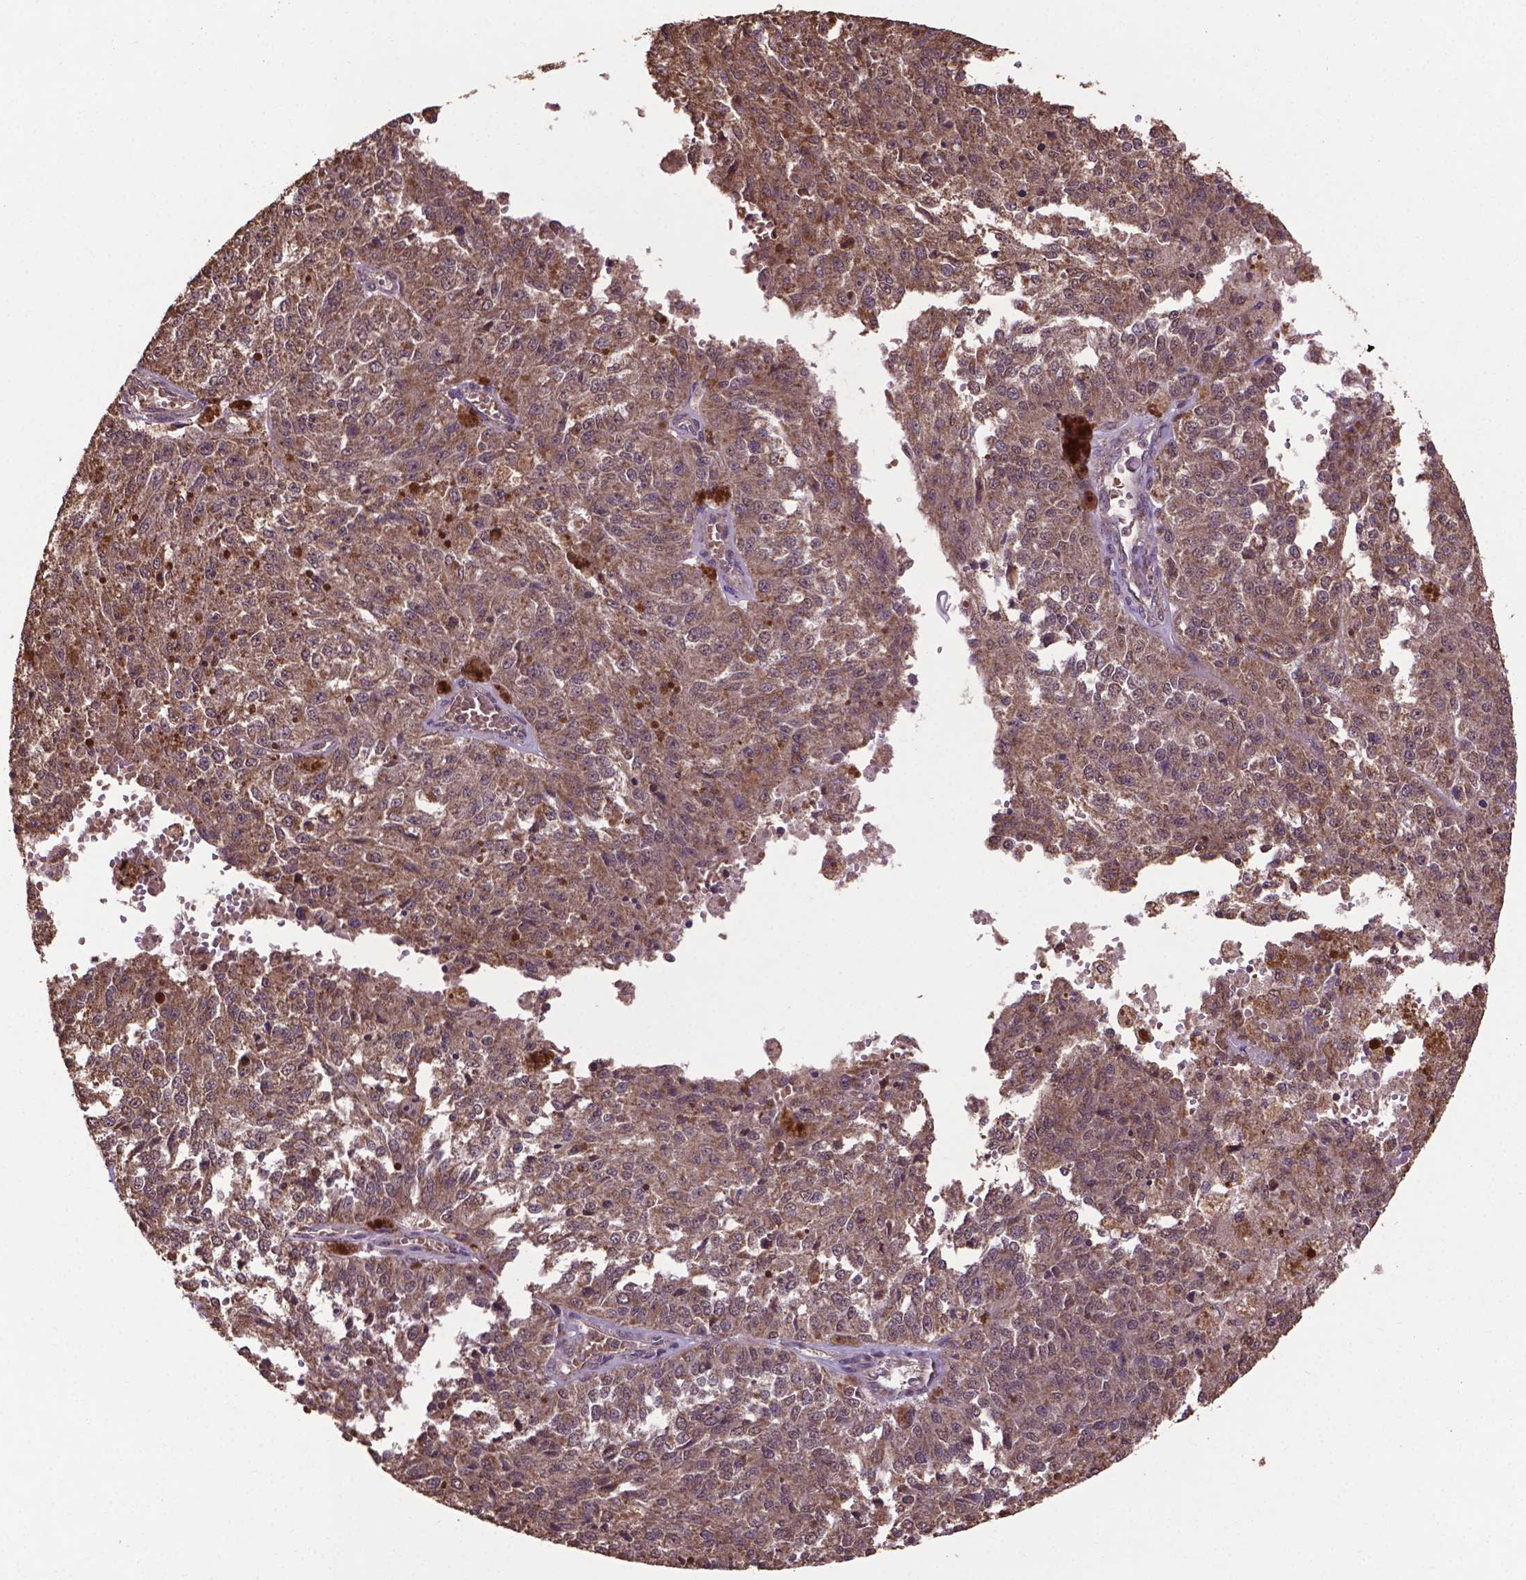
{"staining": {"intensity": "moderate", "quantity": ">75%", "location": "cytoplasmic/membranous,nuclear"}, "tissue": "melanoma", "cell_type": "Tumor cells", "image_type": "cancer", "snomed": [{"axis": "morphology", "description": "Malignant melanoma, Metastatic site"}, {"axis": "topography", "description": "Lymph node"}], "caption": "Immunohistochemistry staining of malignant melanoma (metastatic site), which displays medium levels of moderate cytoplasmic/membranous and nuclear staining in approximately >75% of tumor cells indicating moderate cytoplasmic/membranous and nuclear protein staining. The staining was performed using DAB (brown) for protein detection and nuclei were counterstained in hematoxylin (blue).", "gene": "DCAF1", "patient": {"sex": "female", "age": 64}}